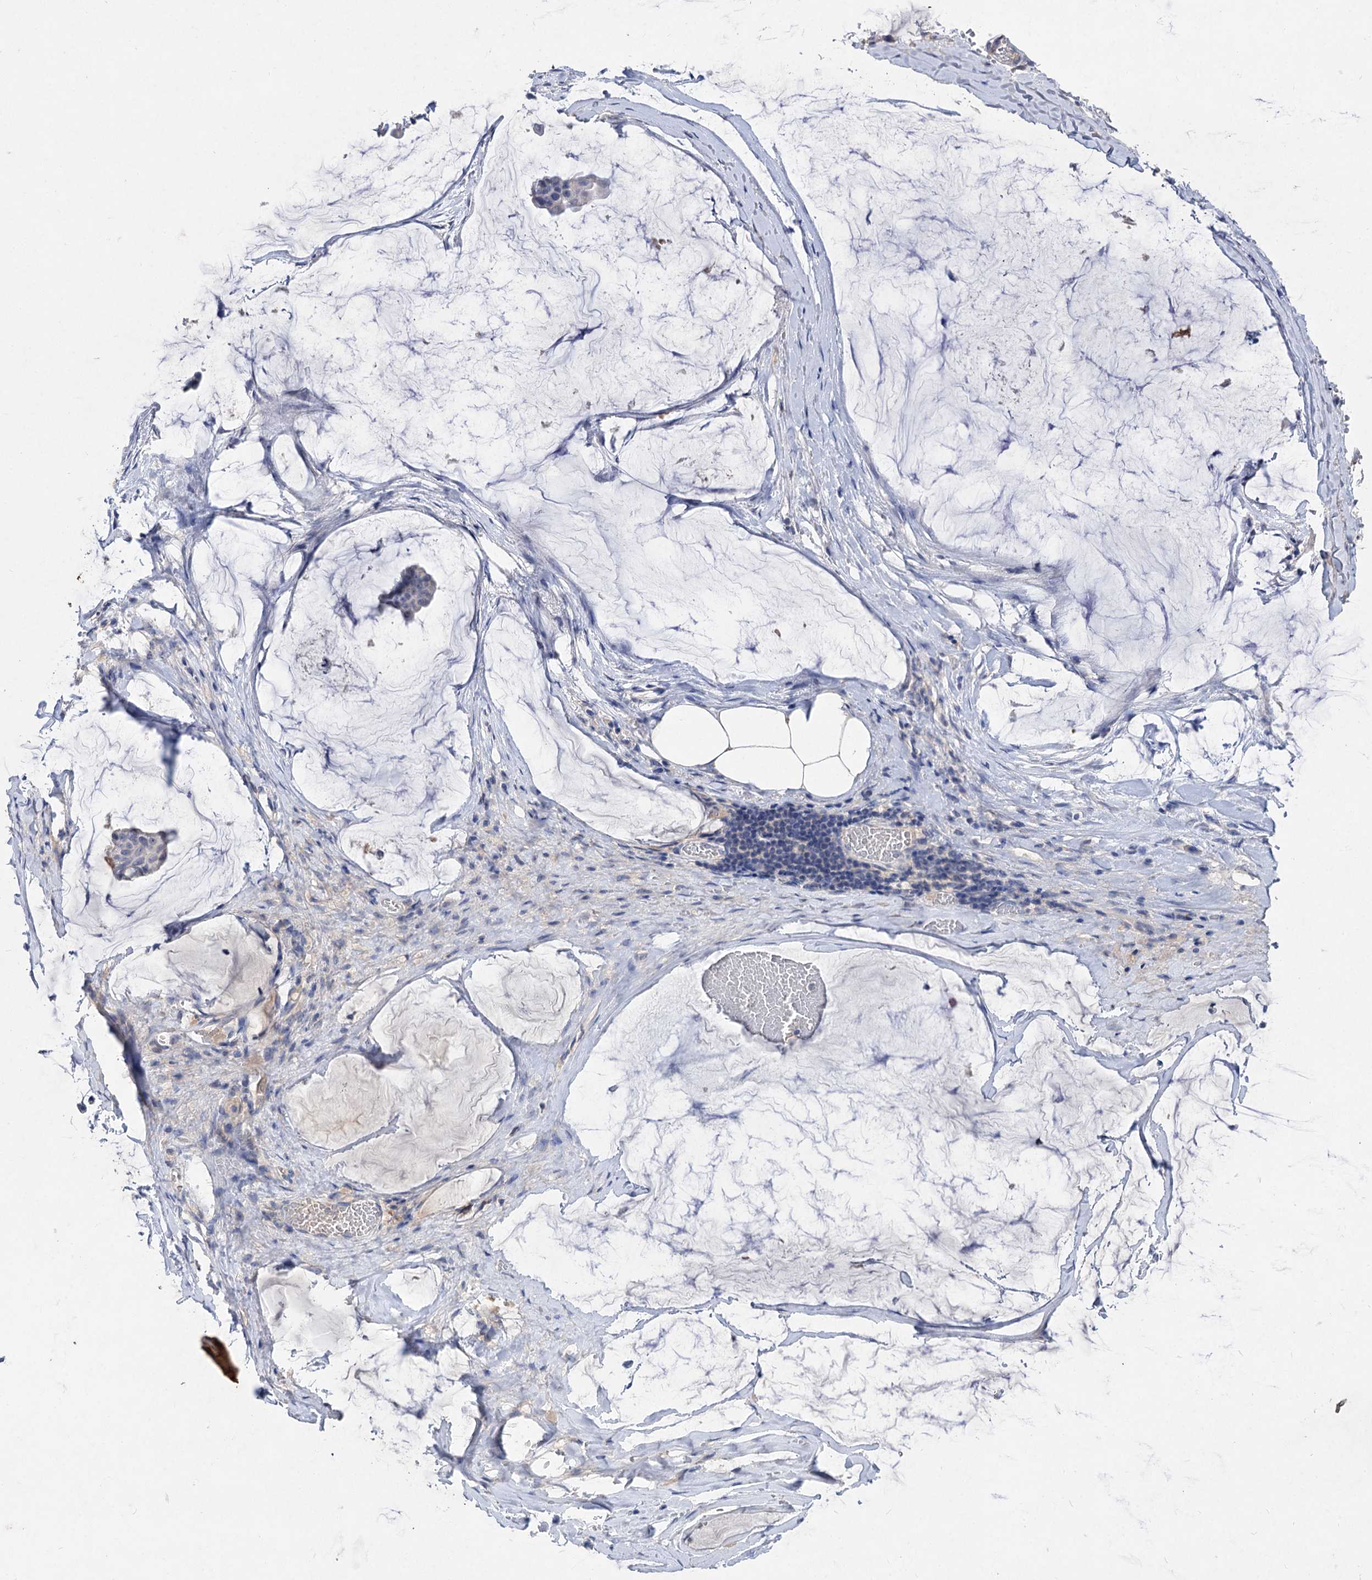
{"staining": {"intensity": "negative", "quantity": "none", "location": "none"}, "tissue": "ovarian cancer", "cell_type": "Tumor cells", "image_type": "cancer", "snomed": [{"axis": "morphology", "description": "Cystadenocarcinoma, mucinous, NOS"}, {"axis": "topography", "description": "Ovary"}], "caption": "The photomicrograph displays no significant staining in tumor cells of ovarian mucinous cystadenocarcinoma.", "gene": "ATP4A", "patient": {"sex": "female", "age": 73}}